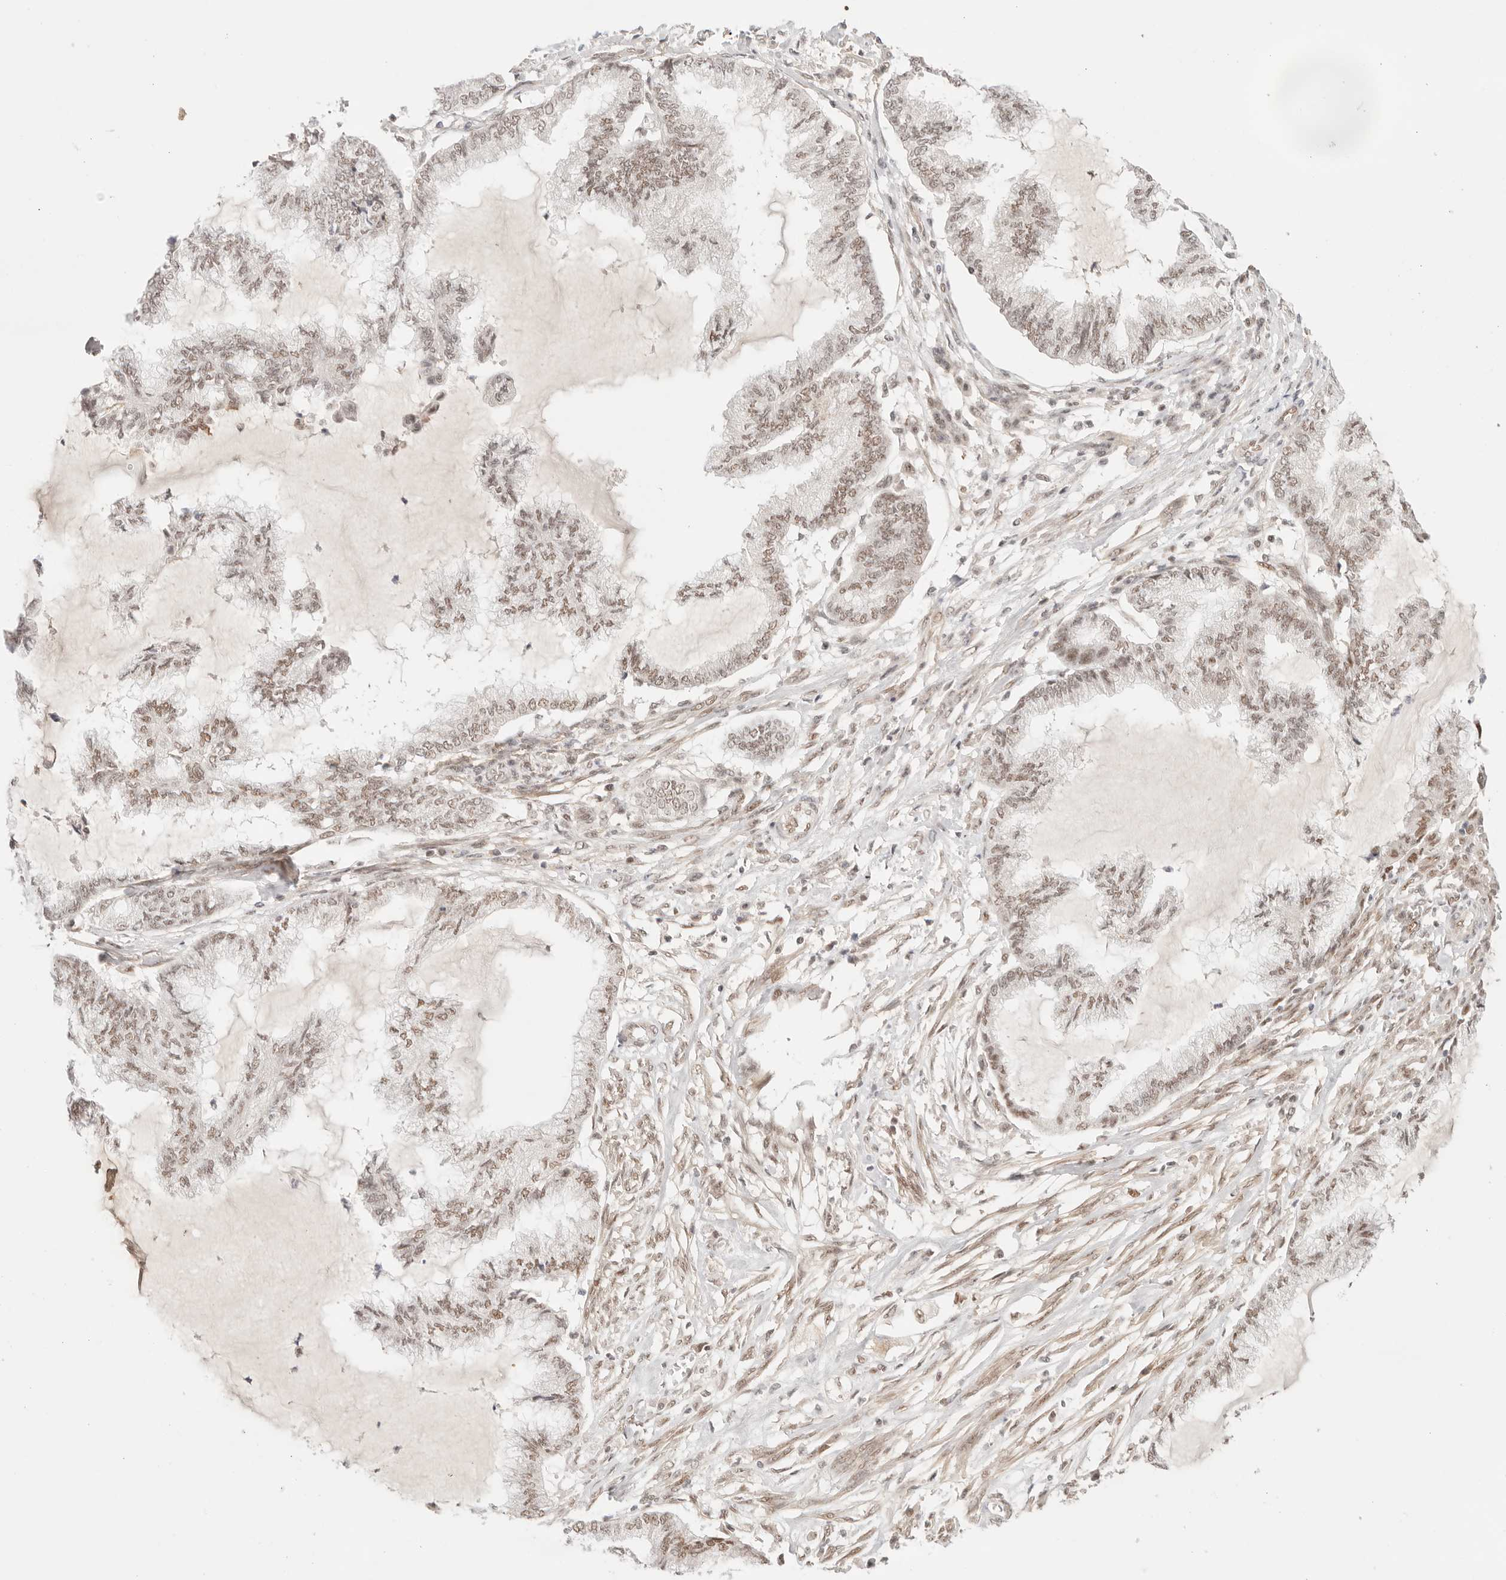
{"staining": {"intensity": "moderate", "quantity": ">75%", "location": "nuclear"}, "tissue": "endometrial cancer", "cell_type": "Tumor cells", "image_type": "cancer", "snomed": [{"axis": "morphology", "description": "Adenocarcinoma, NOS"}, {"axis": "topography", "description": "Endometrium"}], "caption": "Tumor cells exhibit medium levels of moderate nuclear expression in about >75% of cells in adenocarcinoma (endometrial).", "gene": "GTF2E2", "patient": {"sex": "female", "age": 86}}